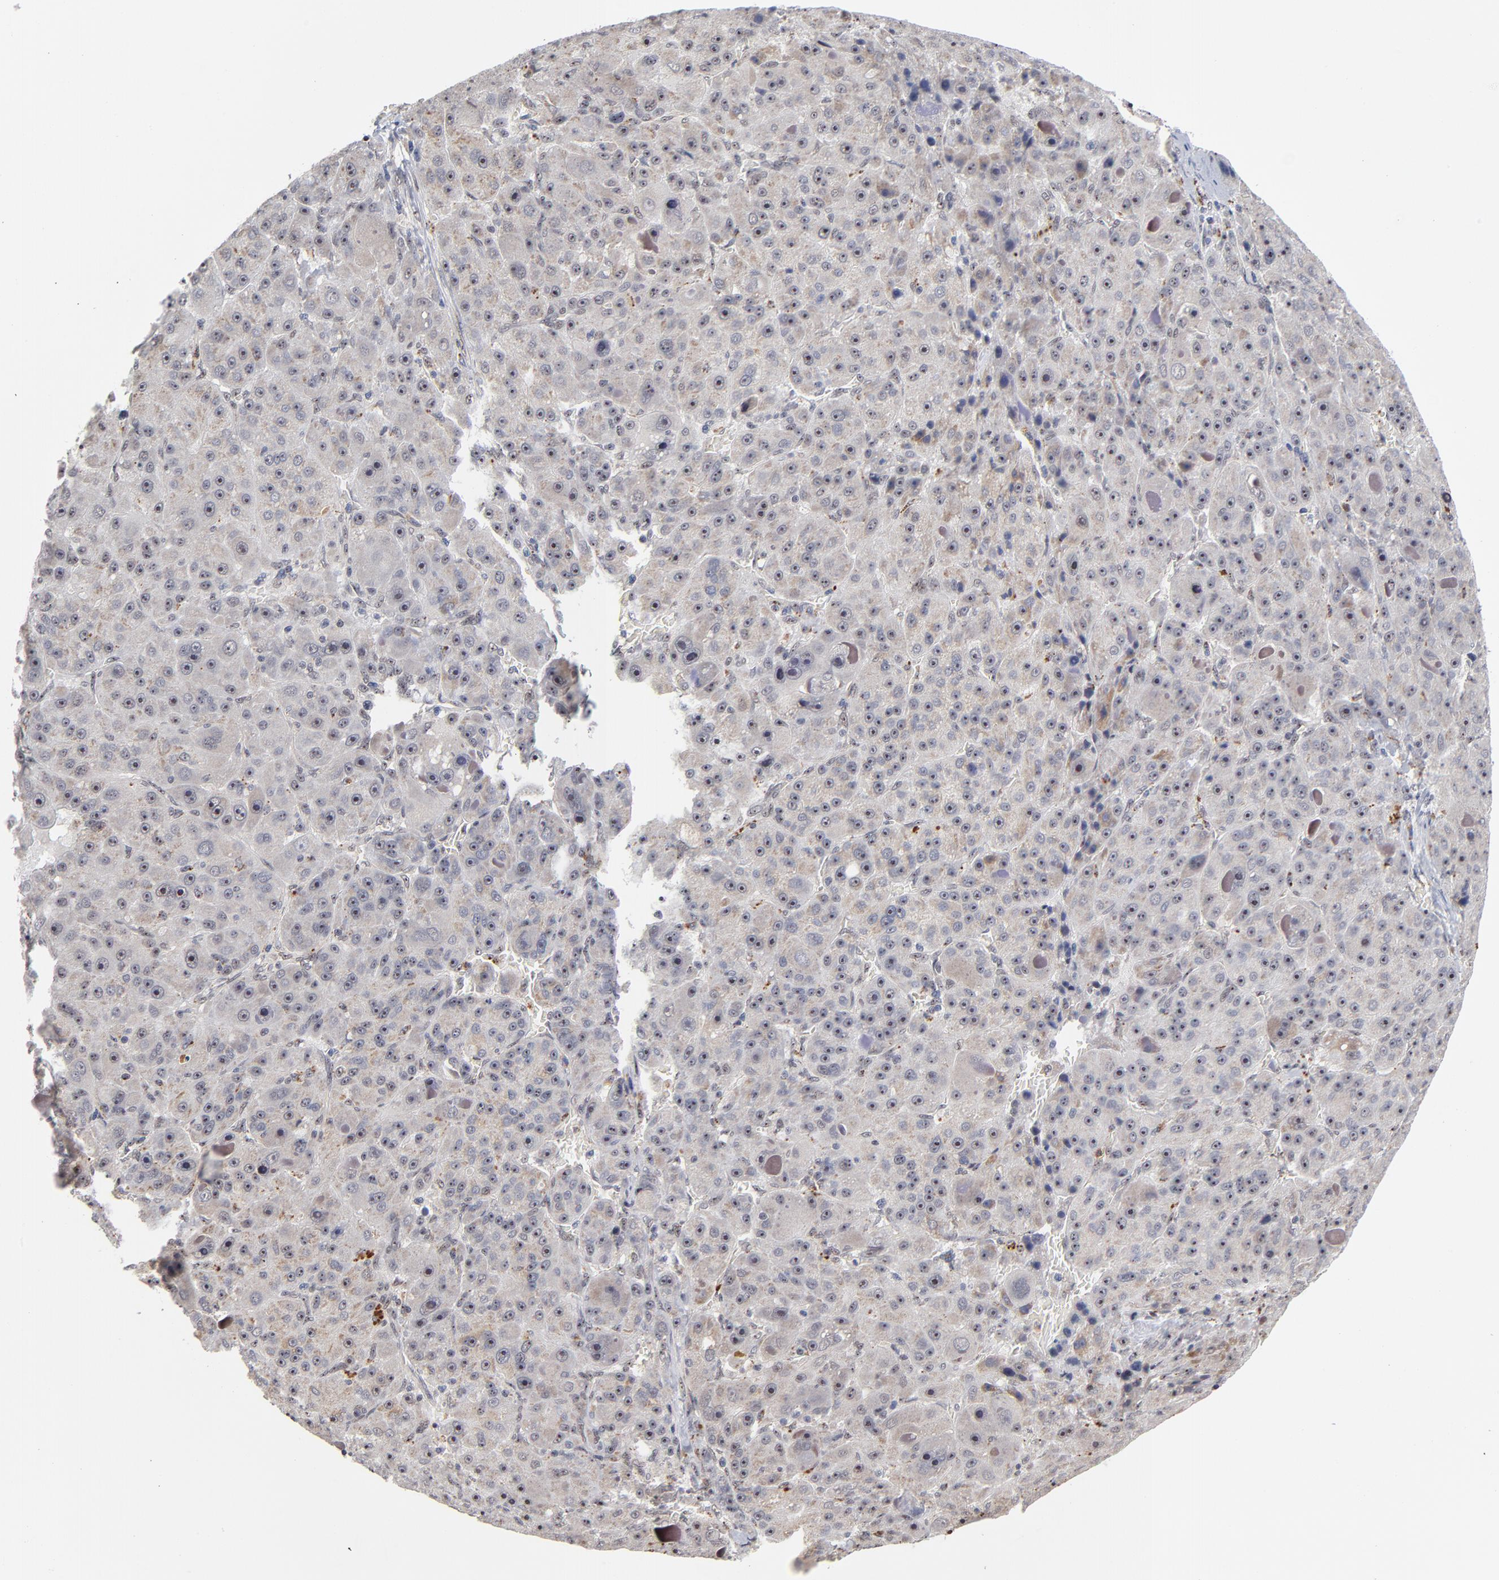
{"staining": {"intensity": "weak", "quantity": "25%-75%", "location": "cytoplasmic/membranous"}, "tissue": "liver cancer", "cell_type": "Tumor cells", "image_type": "cancer", "snomed": [{"axis": "morphology", "description": "Carcinoma, Hepatocellular, NOS"}, {"axis": "topography", "description": "Liver"}], "caption": "Protein staining demonstrates weak cytoplasmic/membranous expression in about 25%-75% of tumor cells in liver cancer. (DAB (3,3'-diaminobenzidine) IHC with brightfield microscopy, high magnification).", "gene": "ZNF419", "patient": {"sex": "male", "age": 76}}